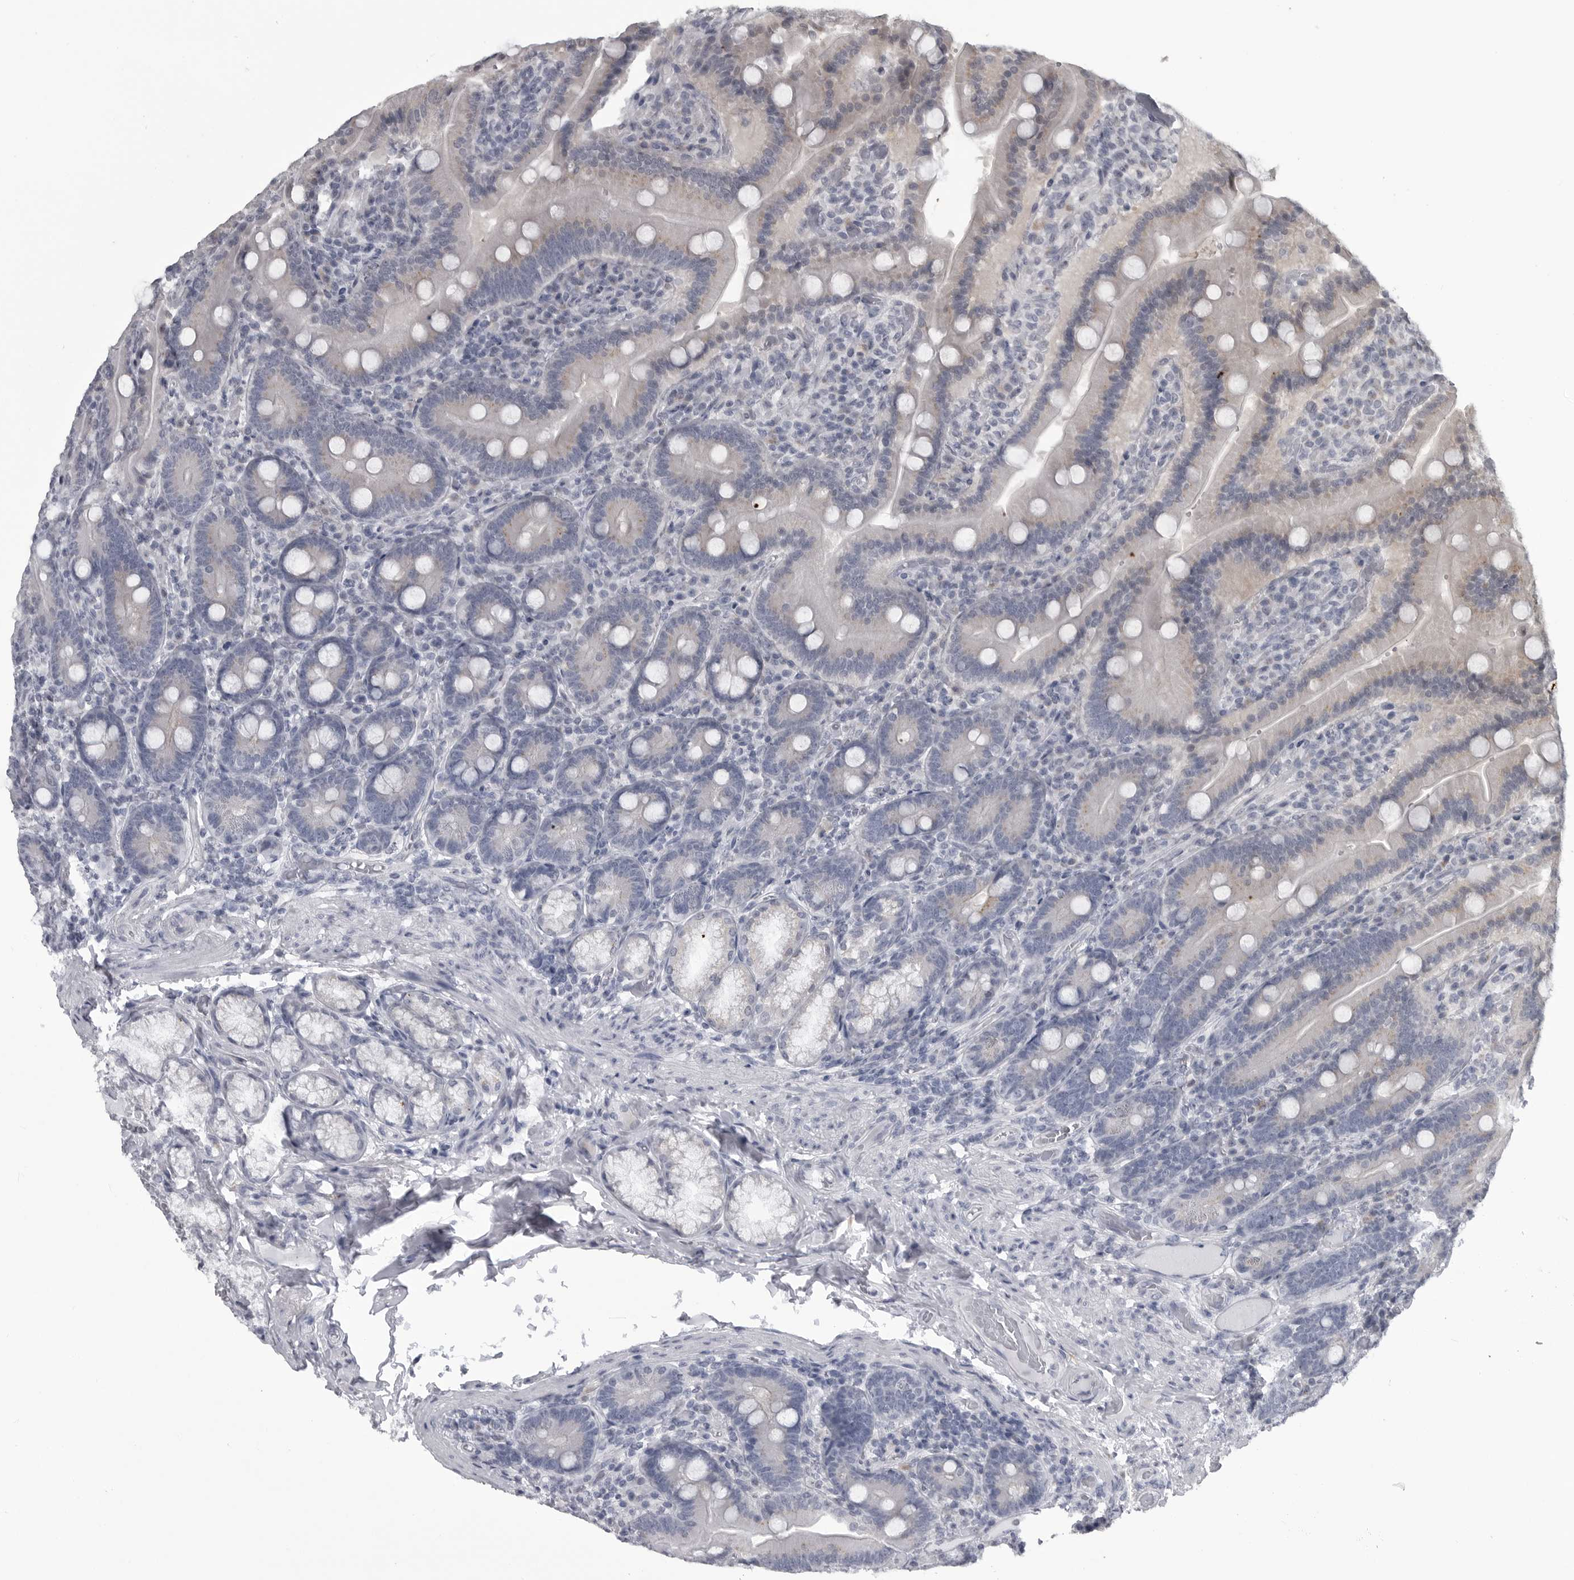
{"staining": {"intensity": "moderate", "quantity": "25%-75%", "location": "cytoplasmic/membranous"}, "tissue": "duodenum", "cell_type": "Glandular cells", "image_type": "normal", "snomed": [{"axis": "morphology", "description": "Normal tissue, NOS"}, {"axis": "topography", "description": "Duodenum"}], "caption": "This image shows unremarkable duodenum stained with immunohistochemistry (IHC) to label a protein in brown. The cytoplasmic/membranous of glandular cells show moderate positivity for the protein. Nuclei are counter-stained blue.", "gene": "MYOC", "patient": {"sex": "female", "age": 62}}